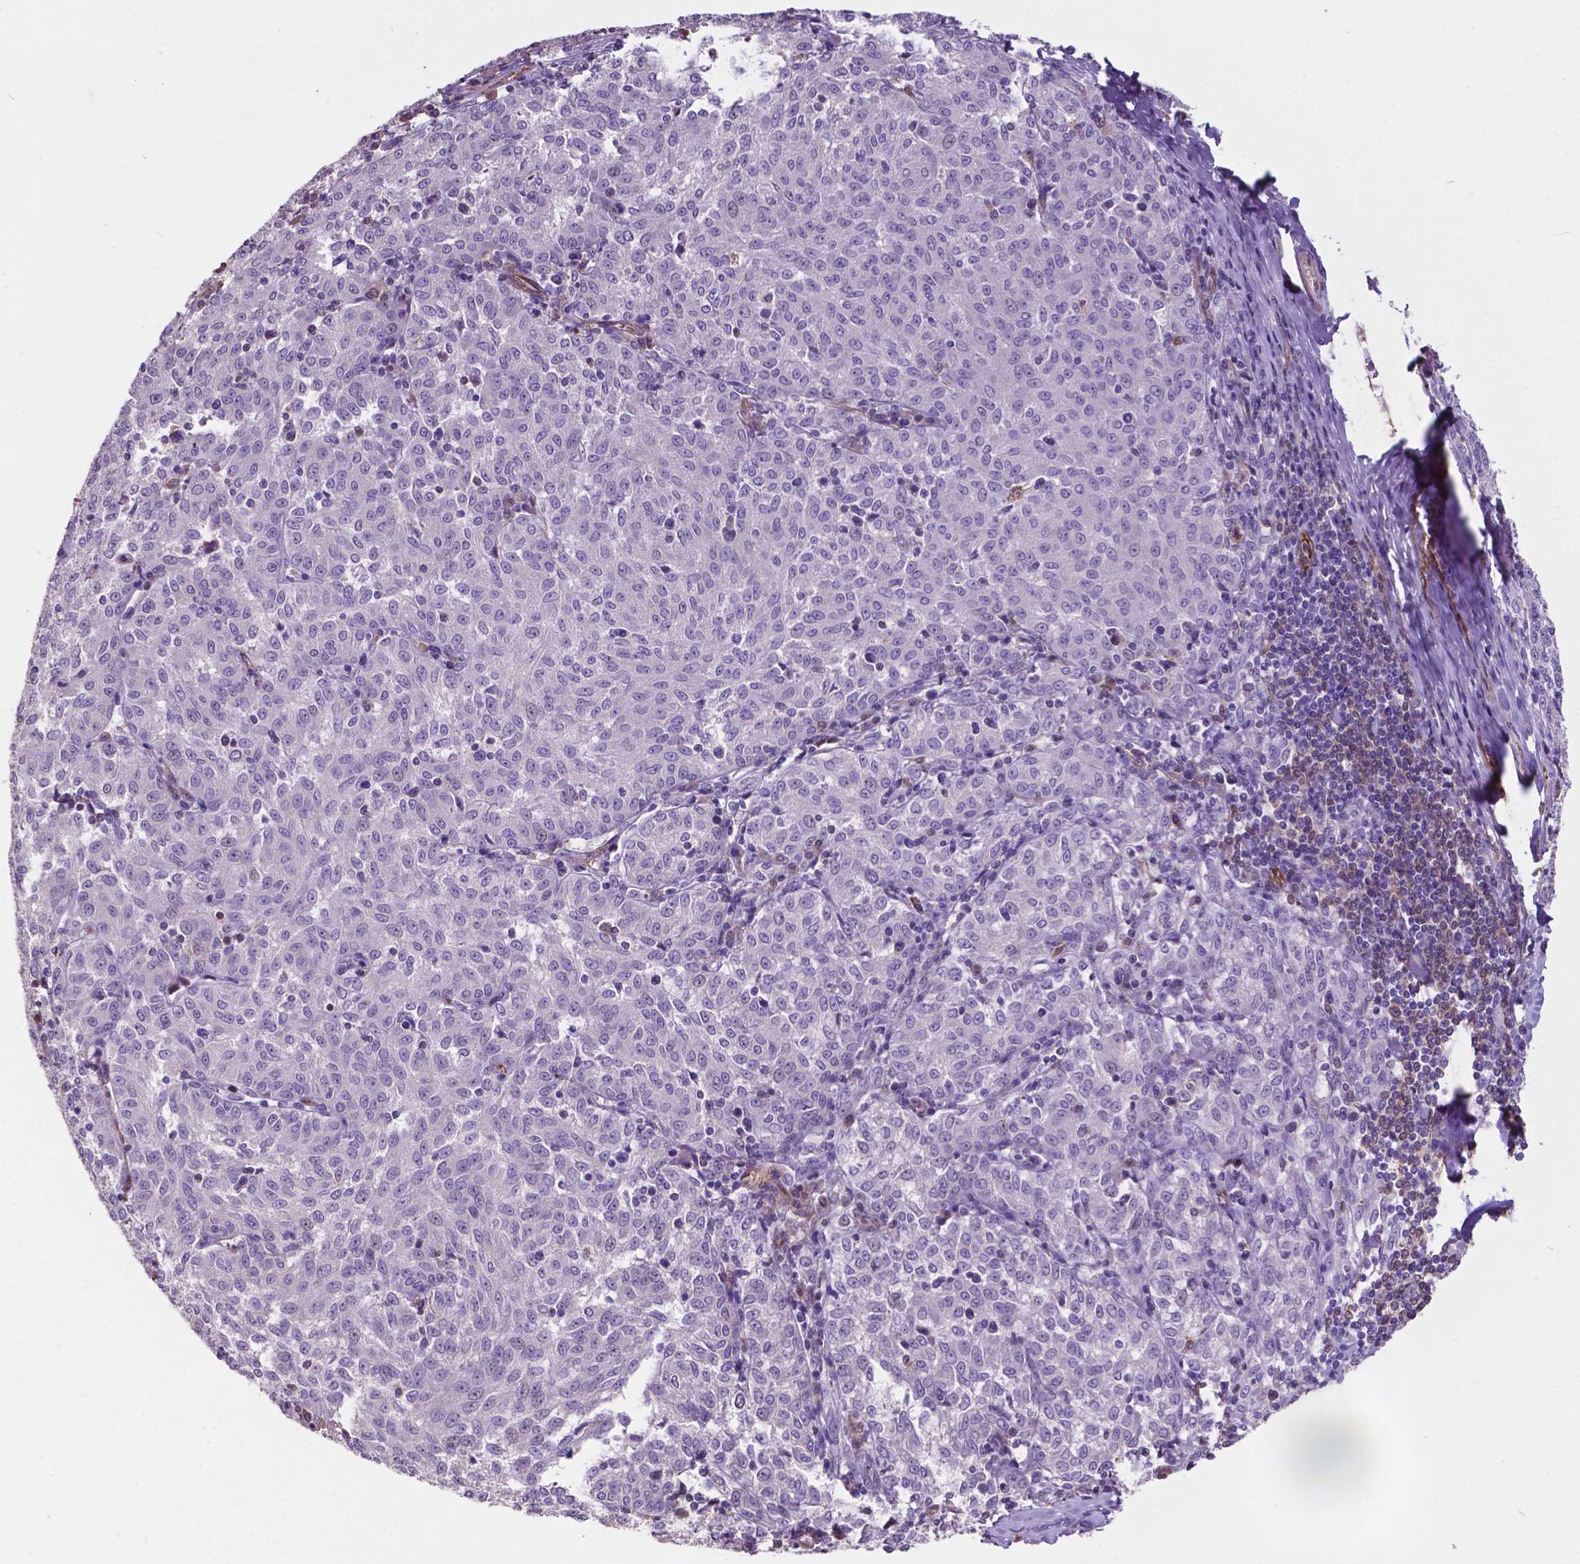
{"staining": {"intensity": "negative", "quantity": "none", "location": "none"}, "tissue": "melanoma", "cell_type": "Tumor cells", "image_type": "cancer", "snomed": [{"axis": "morphology", "description": "Malignant melanoma, NOS"}, {"axis": "topography", "description": "Skin"}], "caption": "Tumor cells show no significant positivity in melanoma.", "gene": "PDLIM1", "patient": {"sex": "female", "age": 72}}